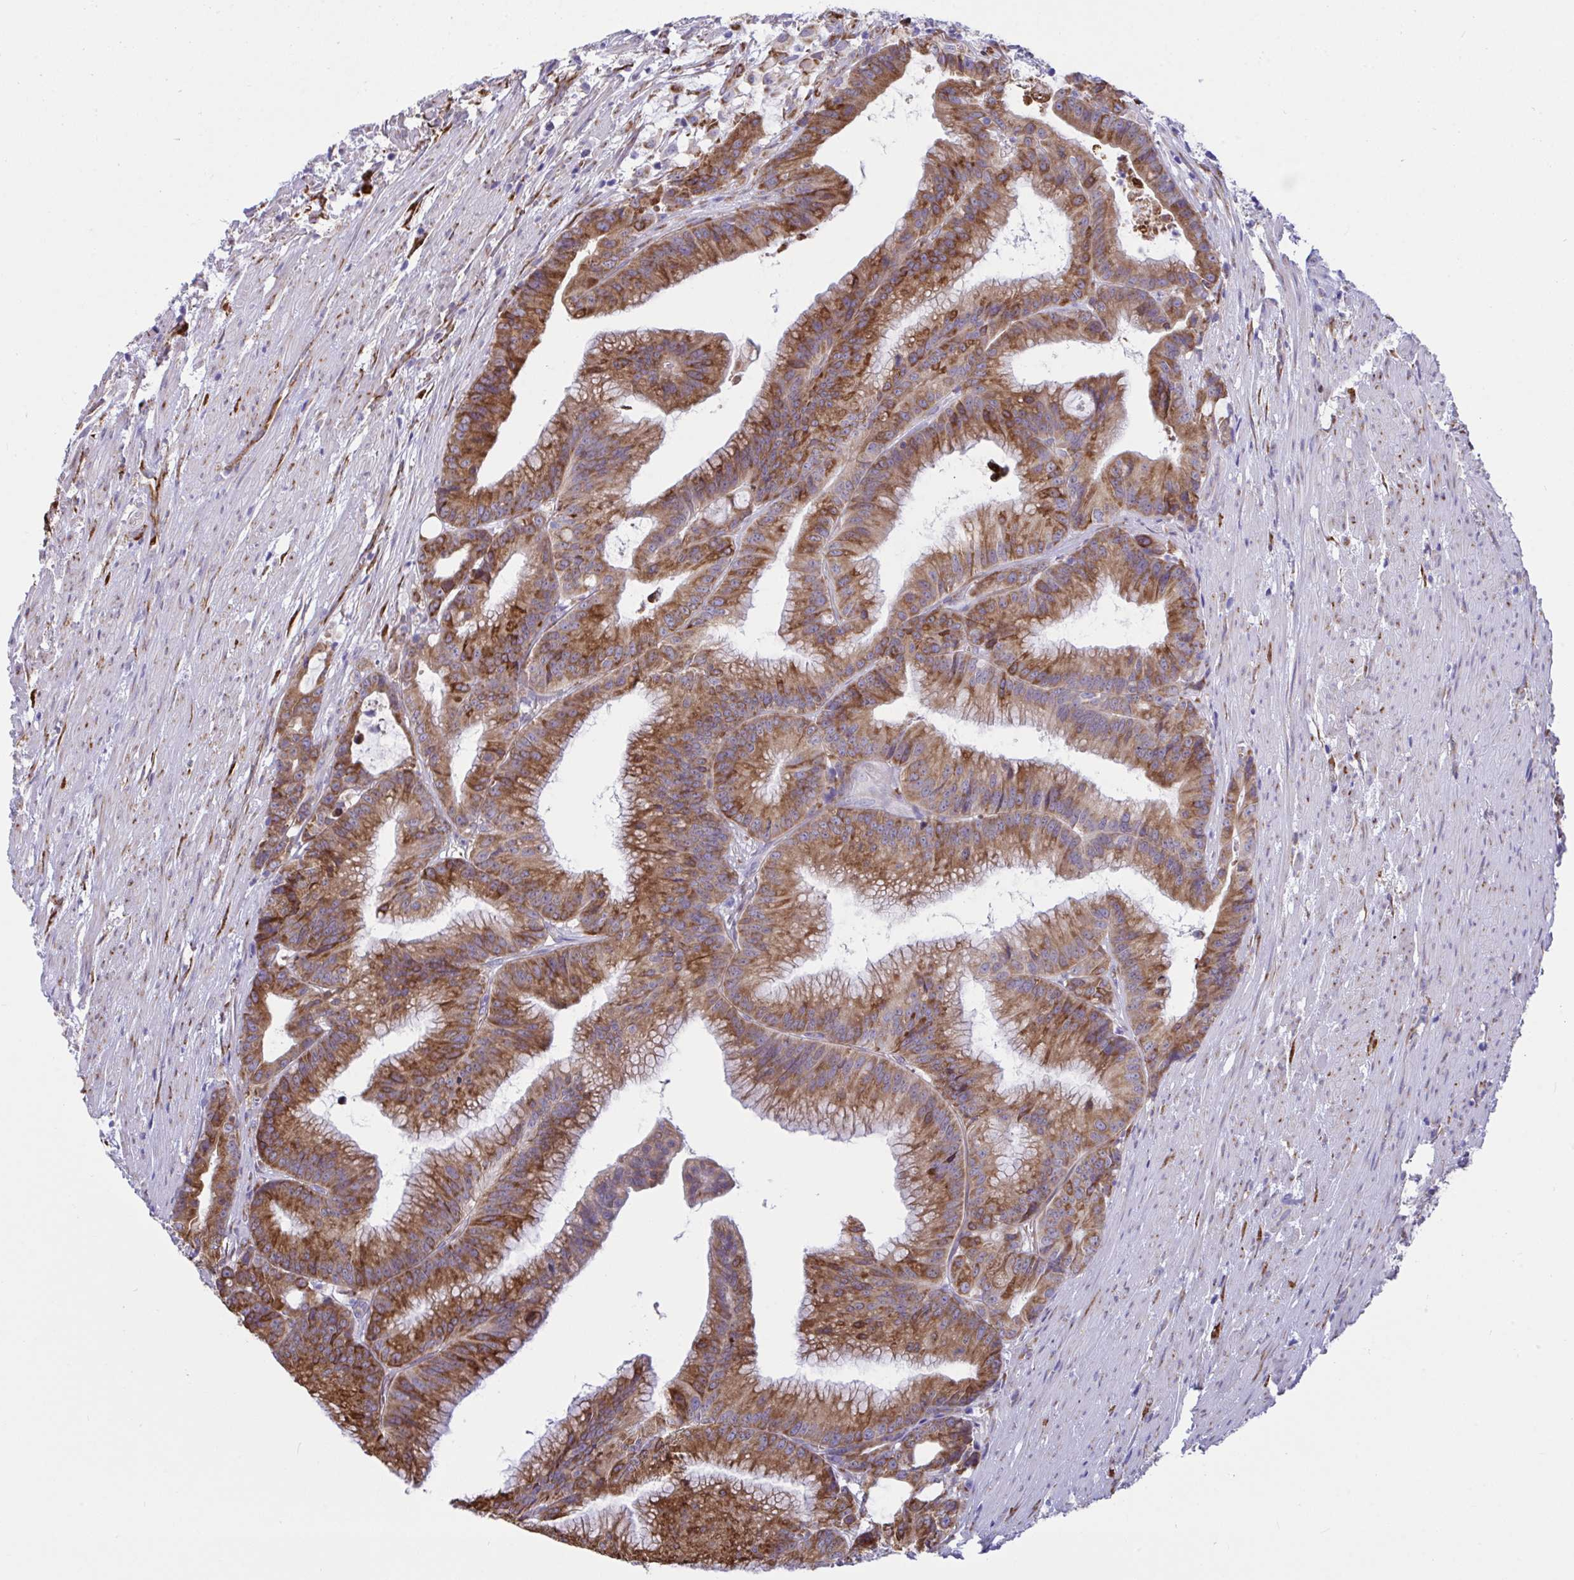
{"staining": {"intensity": "strong", "quantity": ">75%", "location": "cytoplasmic/membranous"}, "tissue": "colorectal cancer", "cell_type": "Tumor cells", "image_type": "cancer", "snomed": [{"axis": "morphology", "description": "Adenocarcinoma, NOS"}, {"axis": "topography", "description": "Colon"}], "caption": "The micrograph demonstrates immunohistochemical staining of colorectal cancer (adenocarcinoma). There is strong cytoplasmic/membranous staining is identified in about >75% of tumor cells.", "gene": "ASPH", "patient": {"sex": "female", "age": 78}}